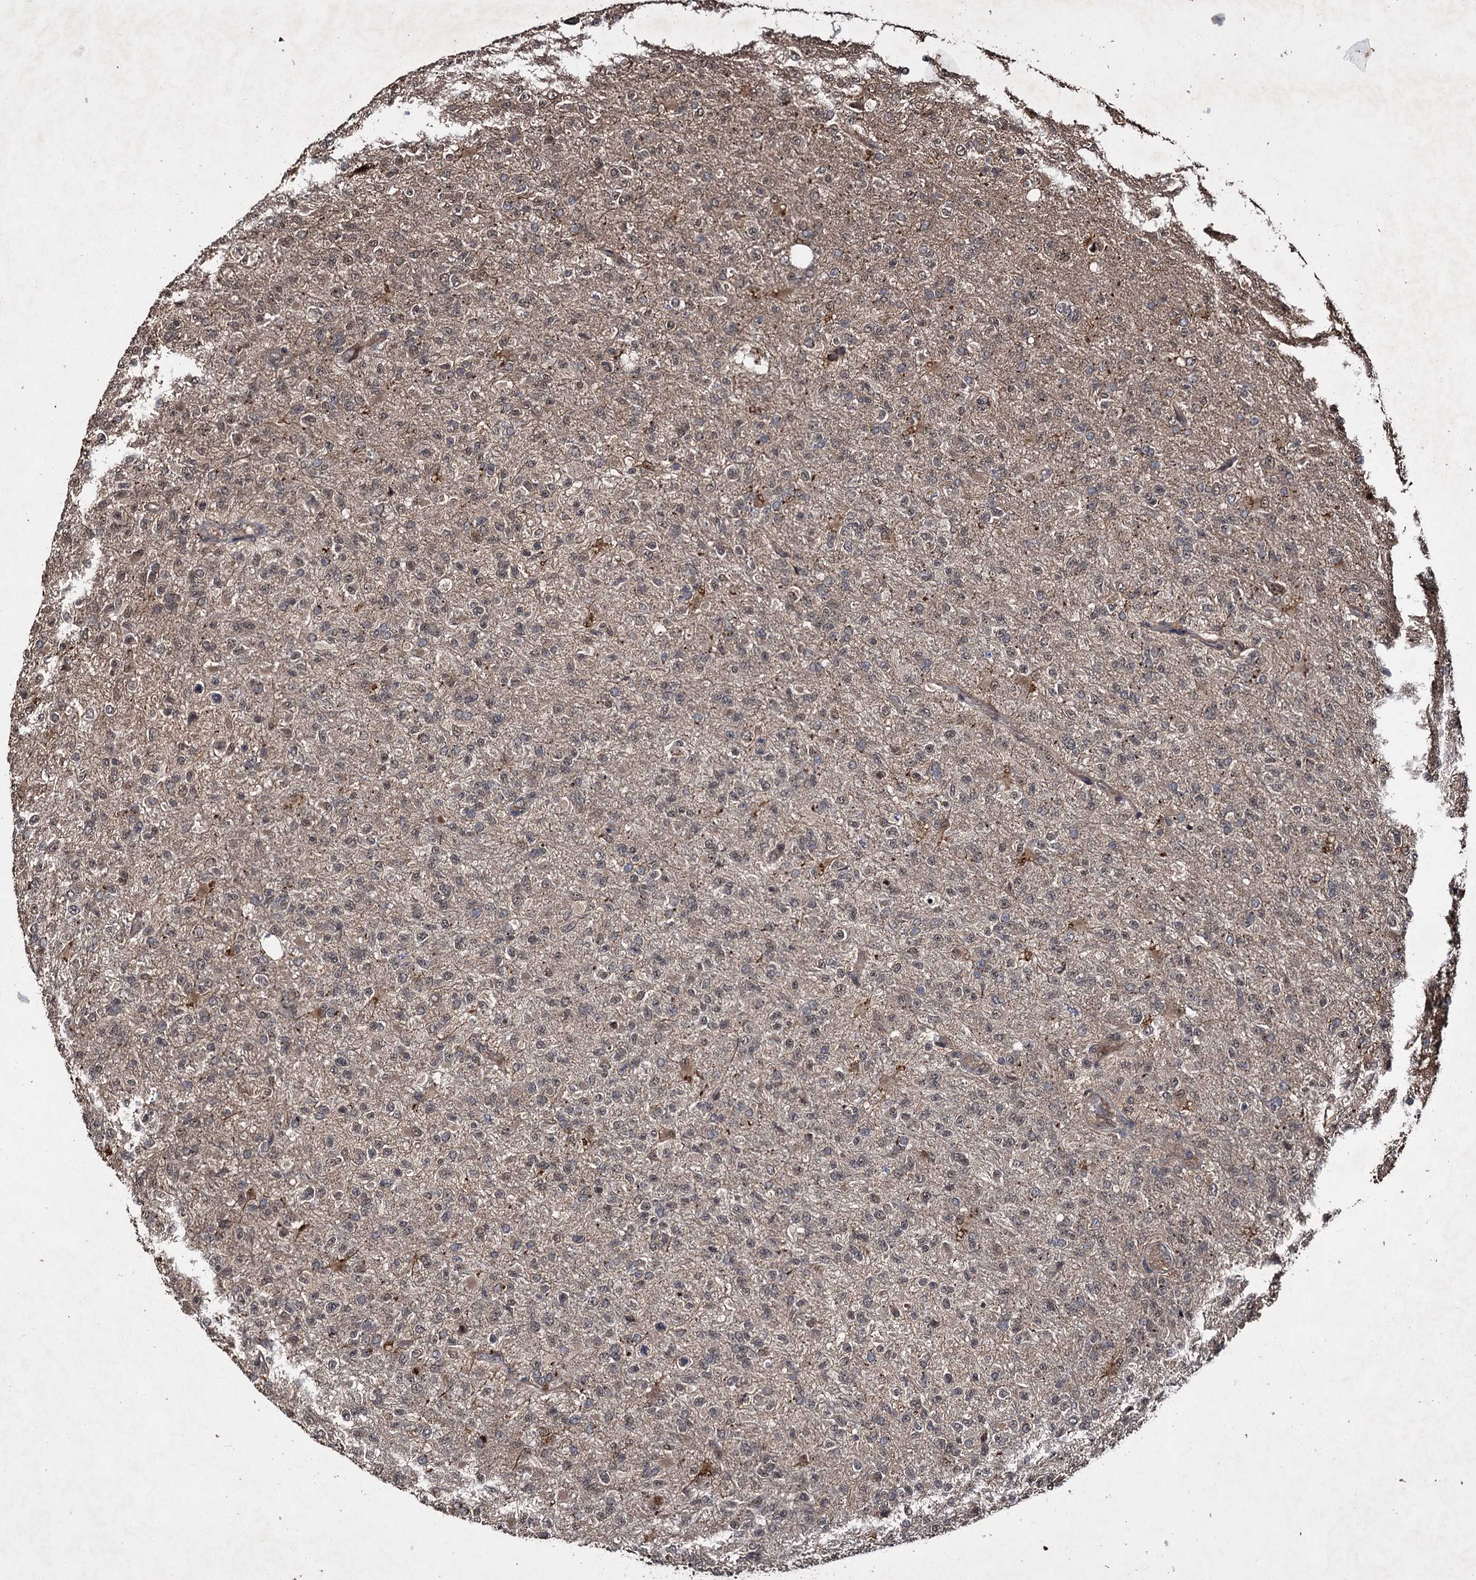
{"staining": {"intensity": "negative", "quantity": "none", "location": "none"}, "tissue": "glioma", "cell_type": "Tumor cells", "image_type": "cancer", "snomed": [{"axis": "morphology", "description": "Glioma, malignant, High grade"}, {"axis": "topography", "description": "Brain"}], "caption": "An IHC histopathology image of high-grade glioma (malignant) is shown. There is no staining in tumor cells of high-grade glioma (malignant). Nuclei are stained in blue.", "gene": "SLC46A3", "patient": {"sex": "female", "age": 74}}